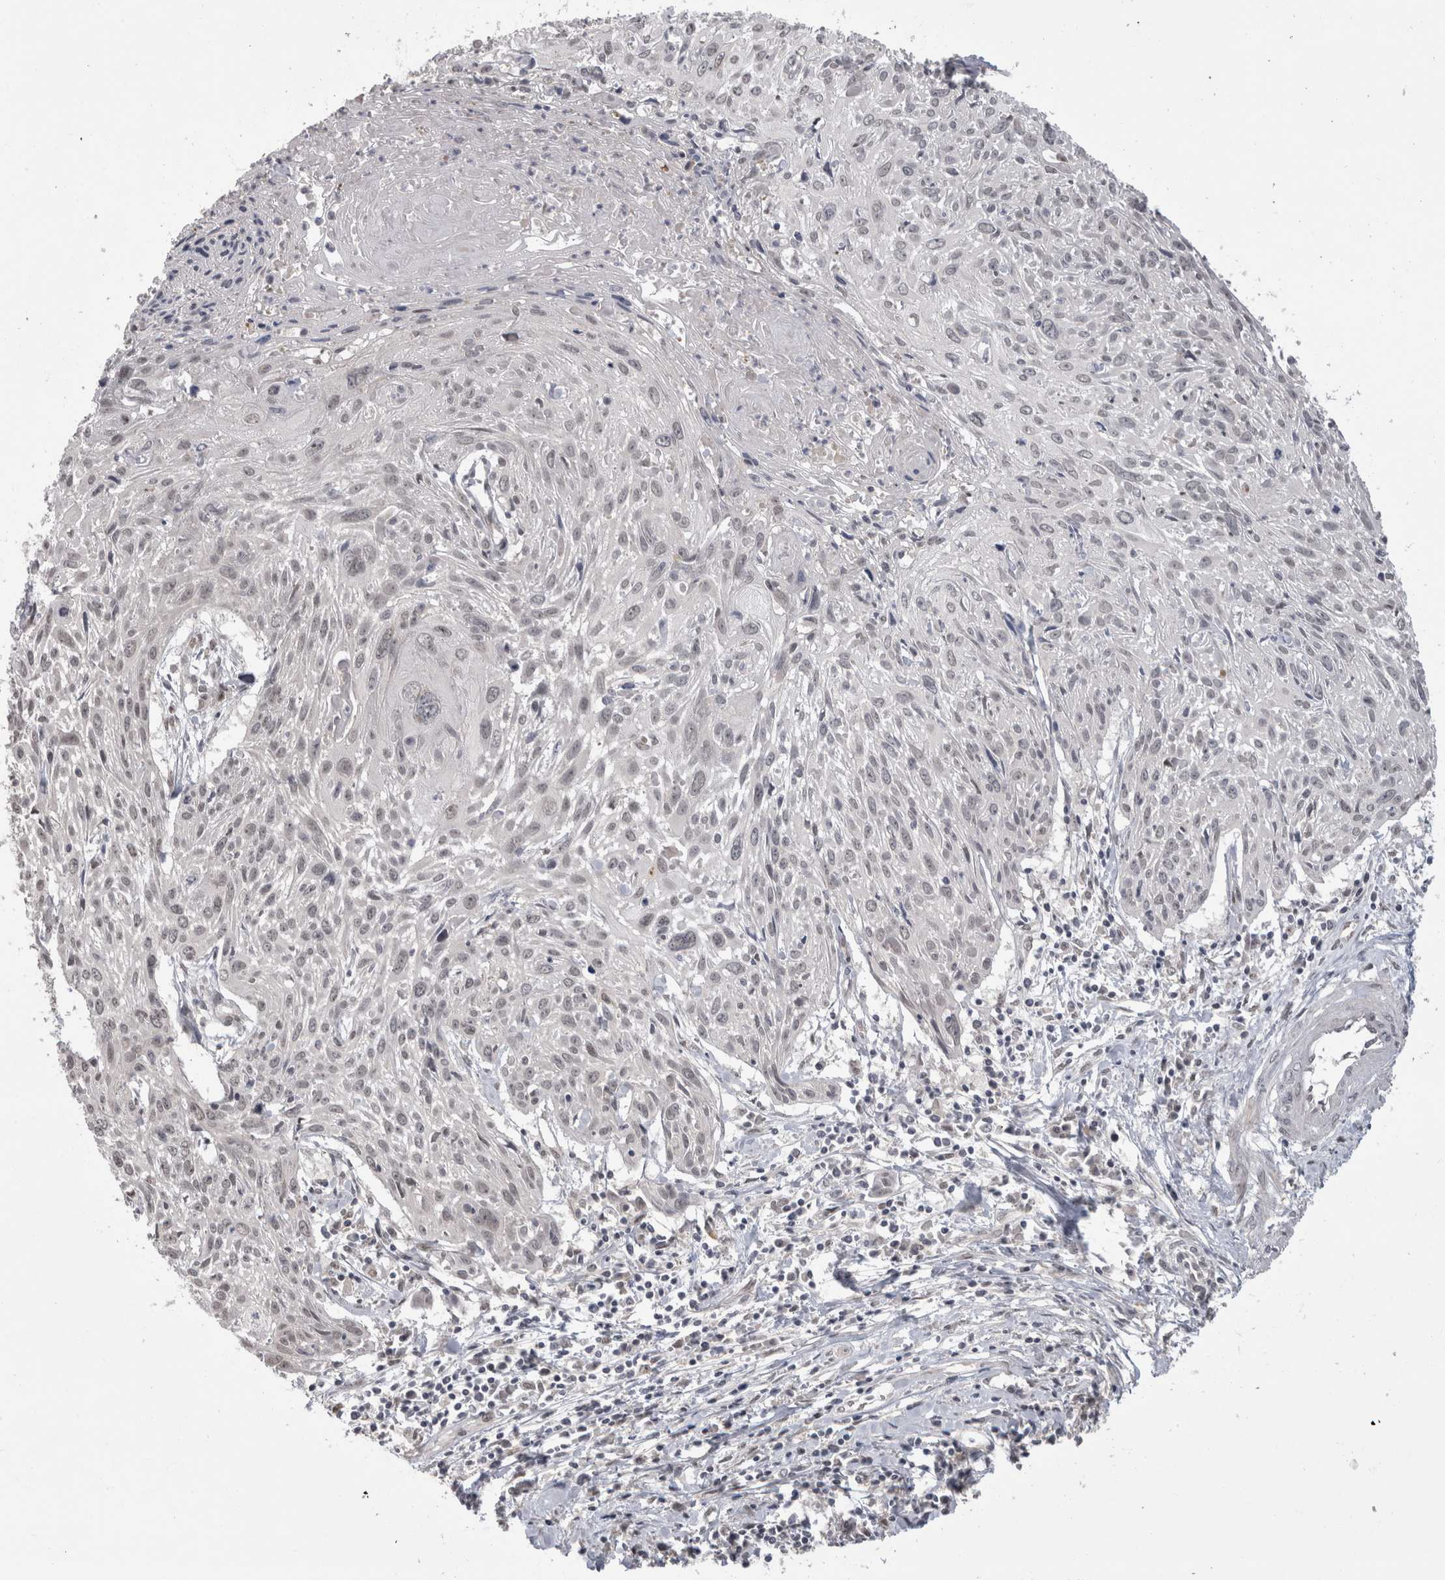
{"staining": {"intensity": "negative", "quantity": "none", "location": "none"}, "tissue": "cervical cancer", "cell_type": "Tumor cells", "image_type": "cancer", "snomed": [{"axis": "morphology", "description": "Squamous cell carcinoma, NOS"}, {"axis": "topography", "description": "Cervix"}], "caption": "This is a micrograph of immunohistochemistry staining of cervical squamous cell carcinoma, which shows no expression in tumor cells.", "gene": "MTBP", "patient": {"sex": "female", "age": 51}}